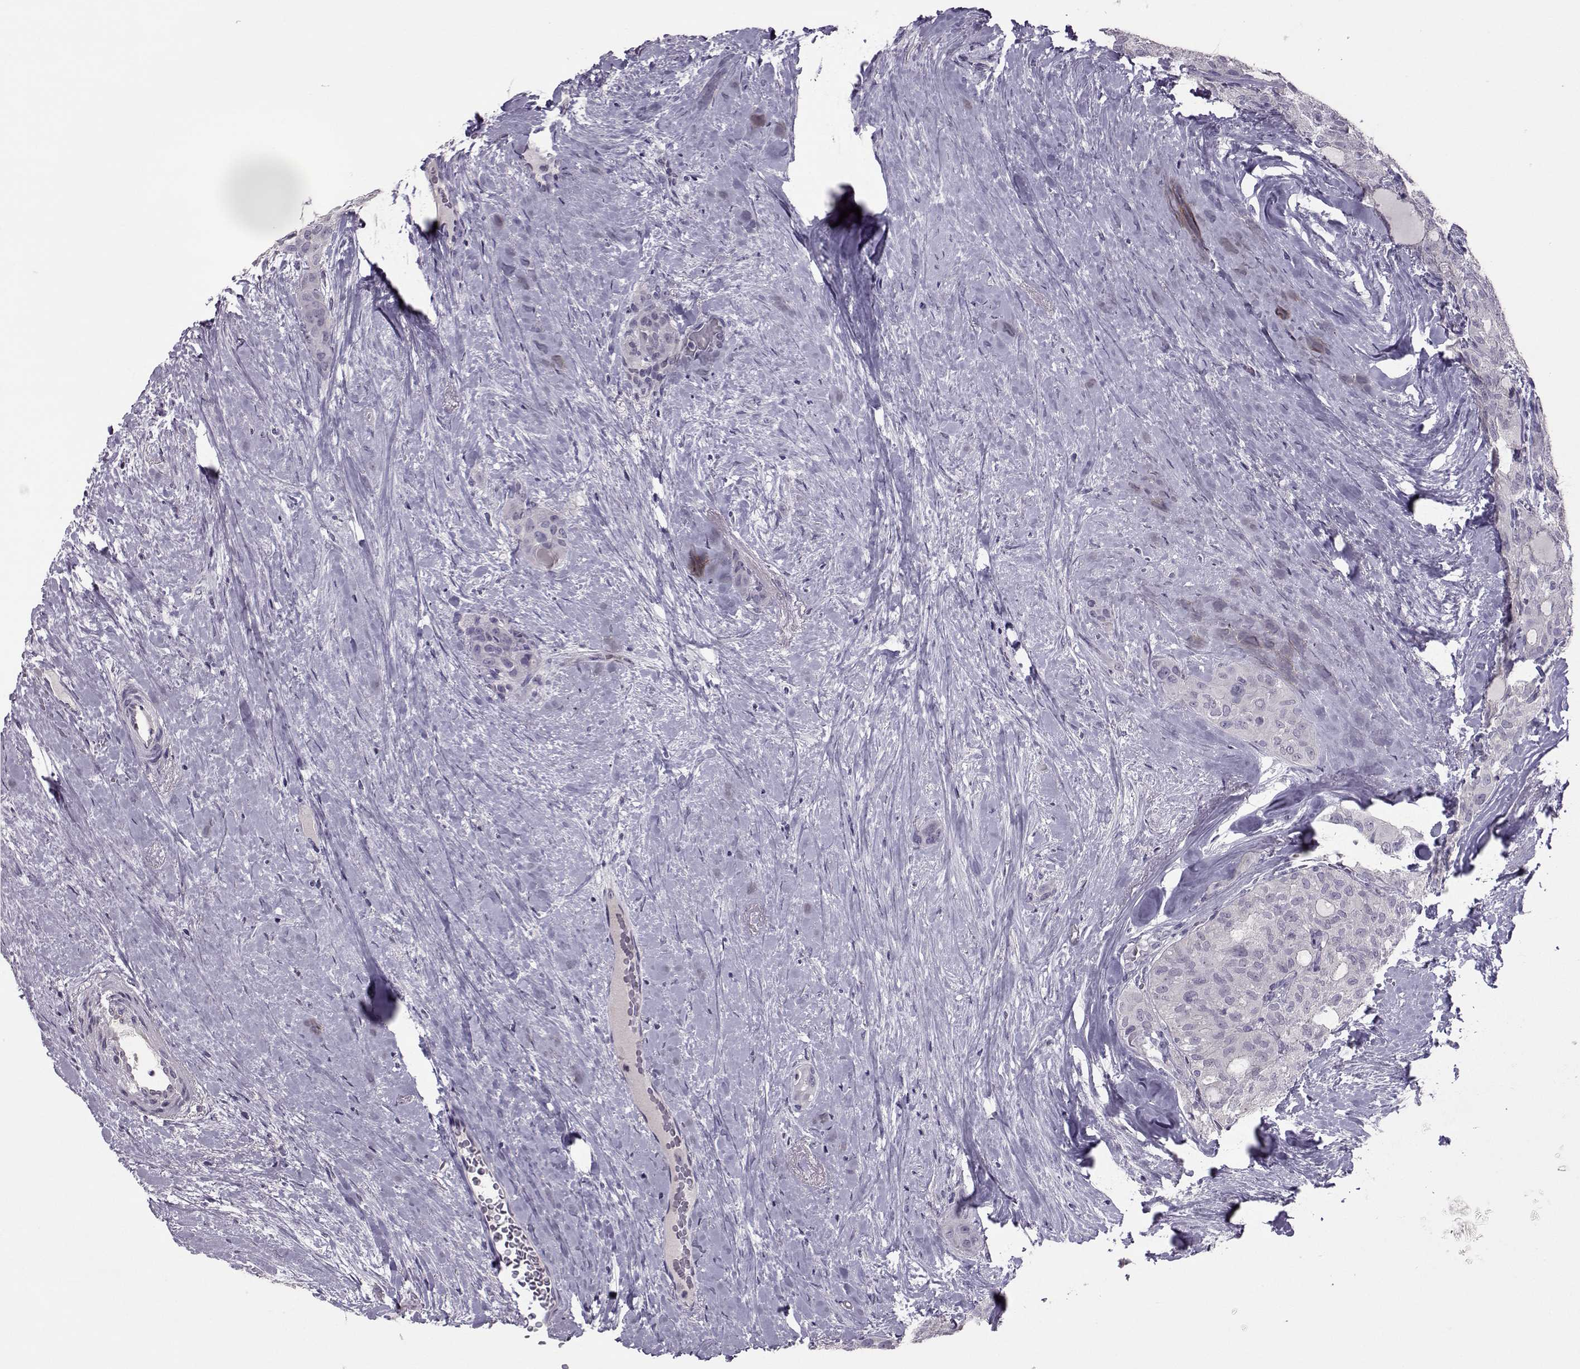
{"staining": {"intensity": "negative", "quantity": "none", "location": "none"}, "tissue": "thyroid cancer", "cell_type": "Tumor cells", "image_type": "cancer", "snomed": [{"axis": "morphology", "description": "Follicular adenoma carcinoma, NOS"}, {"axis": "topography", "description": "Thyroid gland"}], "caption": "This is an immunohistochemistry image of thyroid cancer (follicular adenoma carcinoma). There is no positivity in tumor cells.", "gene": "ASRGL1", "patient": {"sex": "male", "age": 75}}